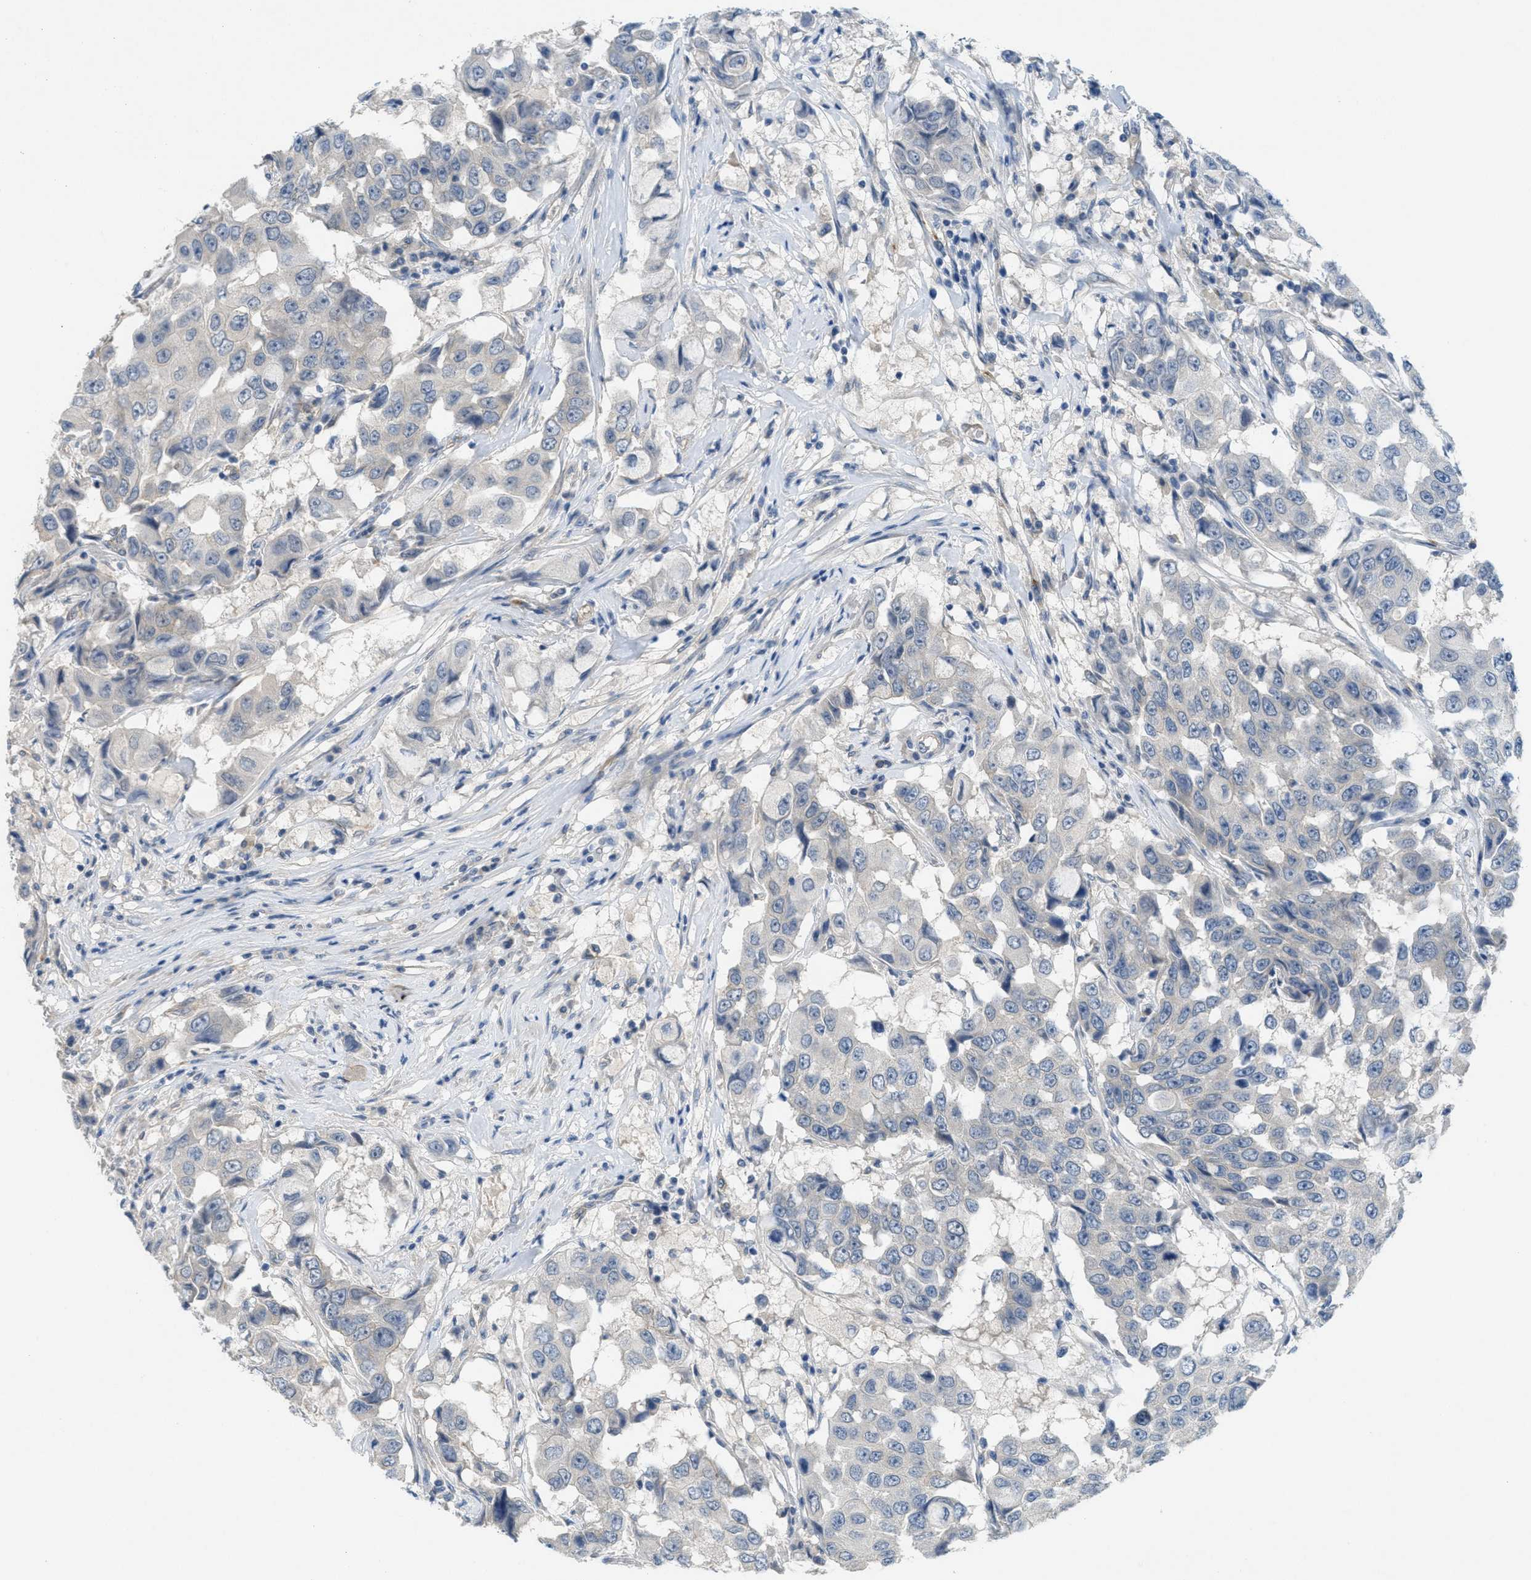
{"staining": {"intensity": "negative", "quantity": "none", "location": "none"}, "tissue": "breast cancer", "cell_type": "Tumor cells", "image_type": "cancer", "snomed": [{"axis": "morphology", "description": "Duct carcinoma"}, {"axis": "topography", "description": "Breast"}], "caption": "This is a image of immunohistochemistry (IHC) staining of breast cancer, which shows no staining in tumor cells. (Stains: DAB immunohistochemistry (IHC) with hematoxylin counter stain, Microscopy: brightfield microscopy at high magnification).", "gene": "ZFYVE9", "patient": {"sex": "female", "age": 27}}